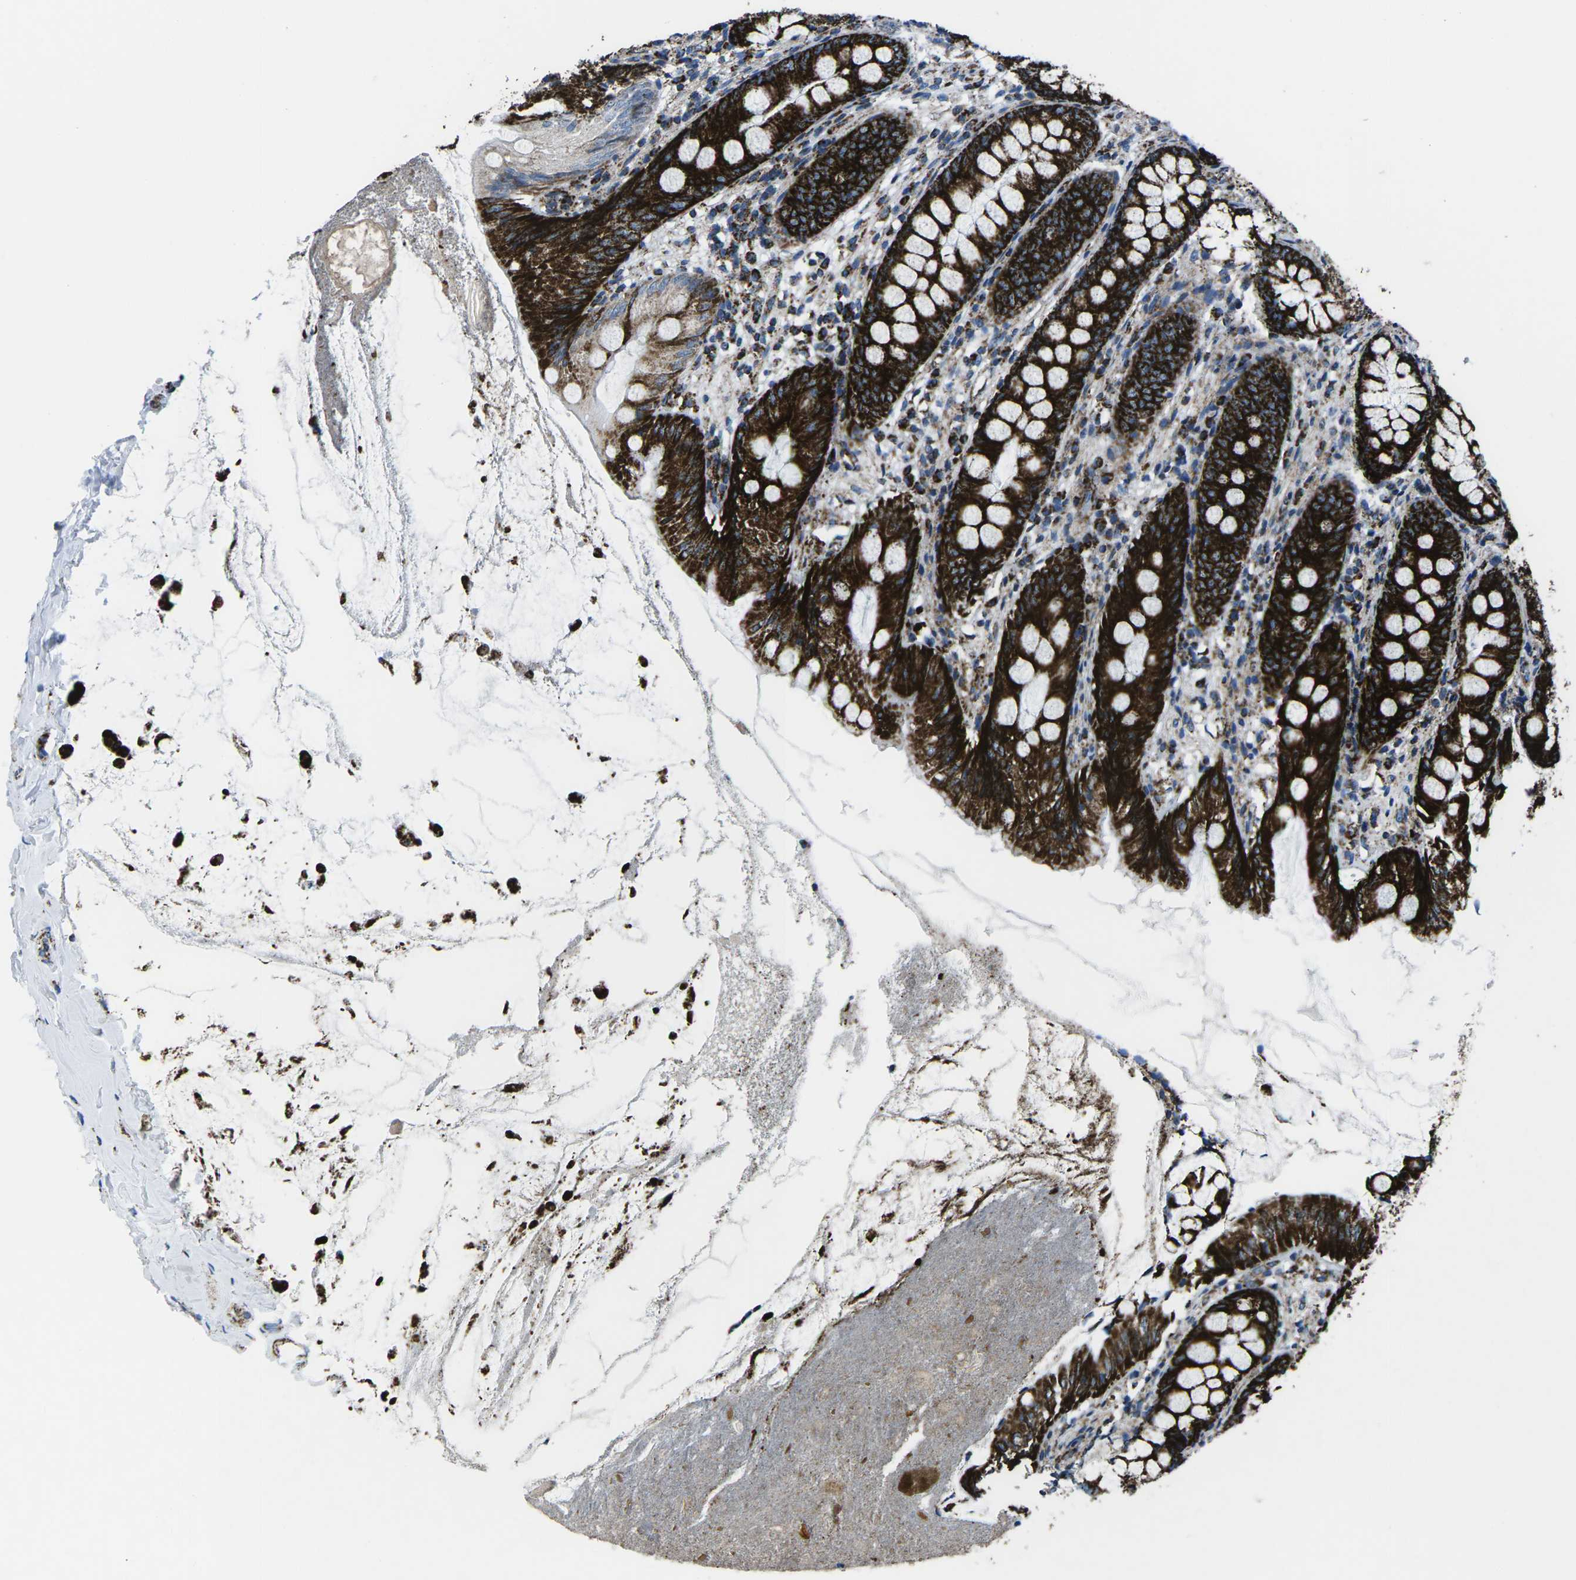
{"staining": {"intensity": "strong", "quantity": ">75%", "location": "cytoplasmic/membranous"}, "tissue": "appendix", "cell_type": "Glandular cells", "image_type": "normal", "snomed": [{"axis": "morphology", "description": "Normal tissue, NOS"}, {"axis": "topography", "description": "Appendix"}], "caption": "High-power microscopy captured an immunohistochemistry photomicrograph of unremarkable appendix, revealing strong cytoplasmic/membranous staining in about >75% of glandular cells.", "gene": "MT", "patient": {"sex": "female", "age": 77}}